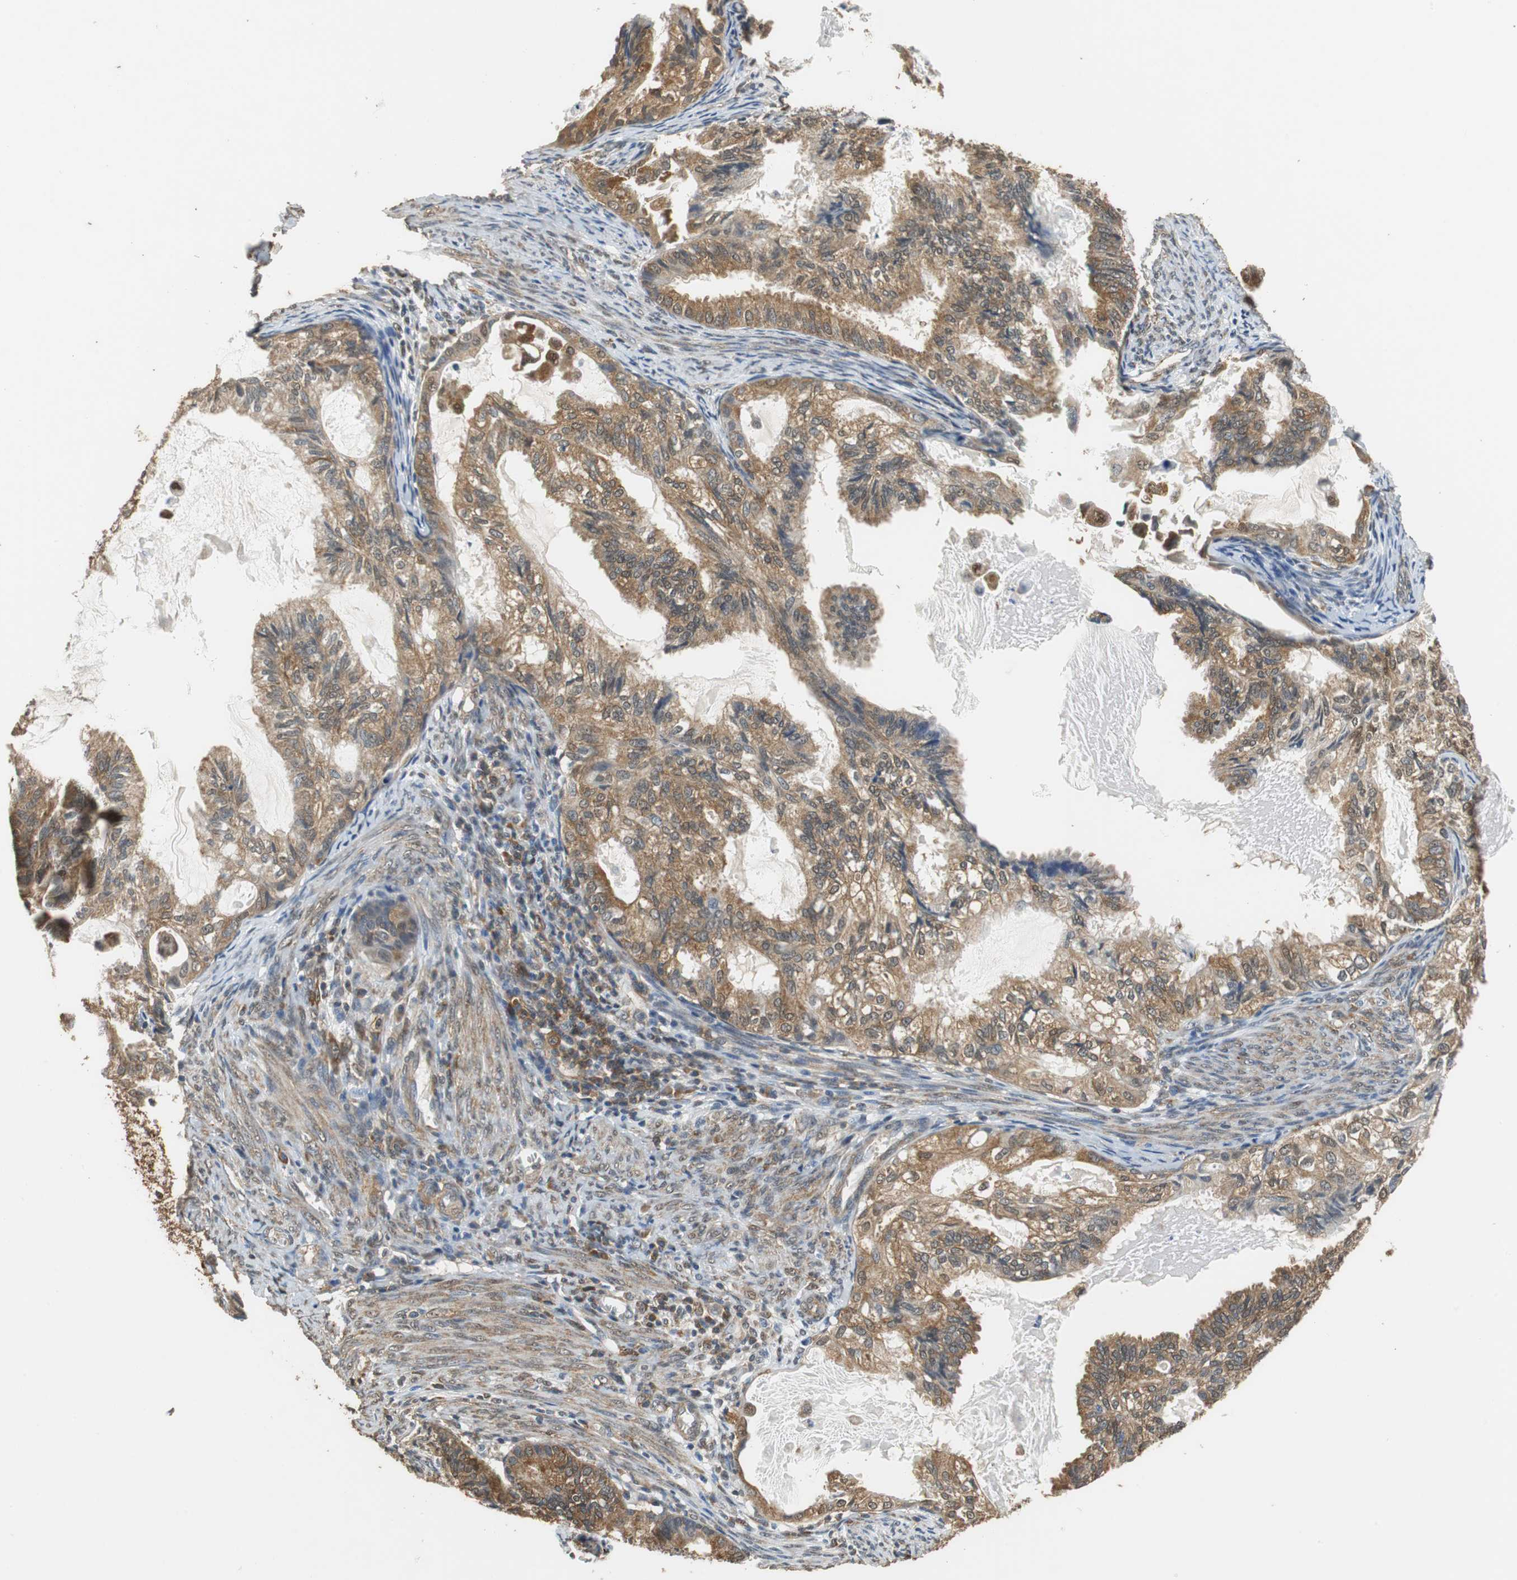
{"staining": {"intensity": "moderate", "quantity": ">75%", "location": "cytoplasmic/membranous"}, "tissue": "cervical cancer", "cell_type": "Tumor cells", "image_type": "cancer", "snomed": [{"axis": "morphology", "description": "Normal tissue, NOS"}, {"axis": "morphology", "description": "Adenocarcinoma, NOS"}, {"axis": "topography", "description": "Cervix"}, {"axis": "topography", "description": "Endometrium"}], "caption": "Immunohistochemistry micrograph of human adenocarcinoma (cervical) stained for a protein (brown), which demonstrates medium levels of moderate cytoplasmic/membranous expression in approximately >75% of tumor cells.", "gene": "UBQLN2", "patient": {"sex": "female", "age": 86}}